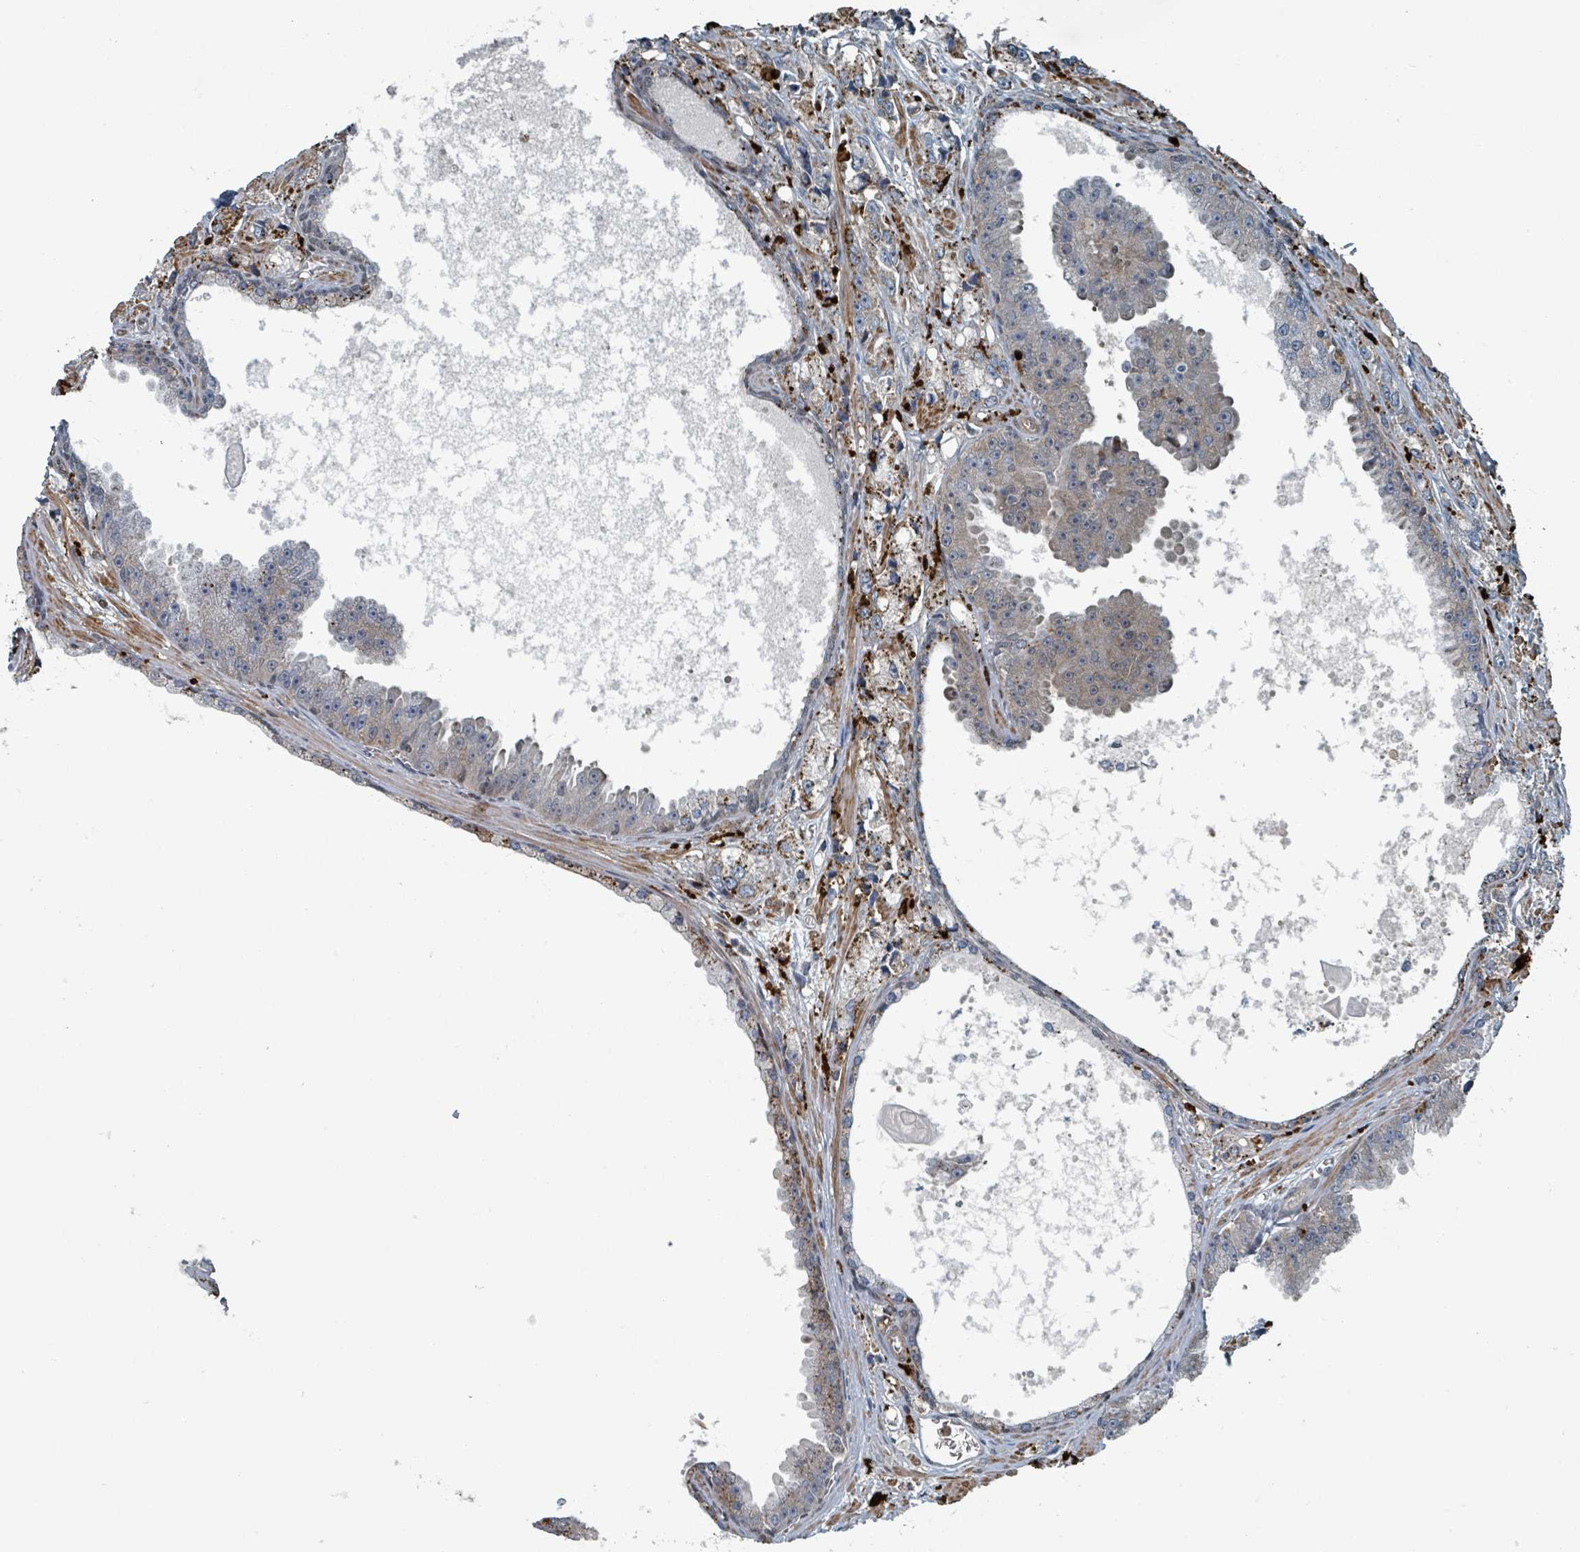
{"staining": {"intensity": "weak", "quantity": "<25%", "location": "cytoplasmic/membranous"}, "tissue": "prostate cancer", "cell_type": "Tumor cells", "image_type": "cancer", "snomed": [{"axis": "morphology", "description": "Adenocarcinoma, High grade"}, {"axis": "topography", "description": "Prostate"}], "caption": "Tumor cells show no significant protein positivity in prostate high-grade adenocarcinoma. The staining is performed using DAB (3,3'-diaminobenzidine) brown chromogen with nuclei counter-stained in using hematoxylin.", "gene": "RHPN2", "patient": {"sex": "male", "age": 74}}